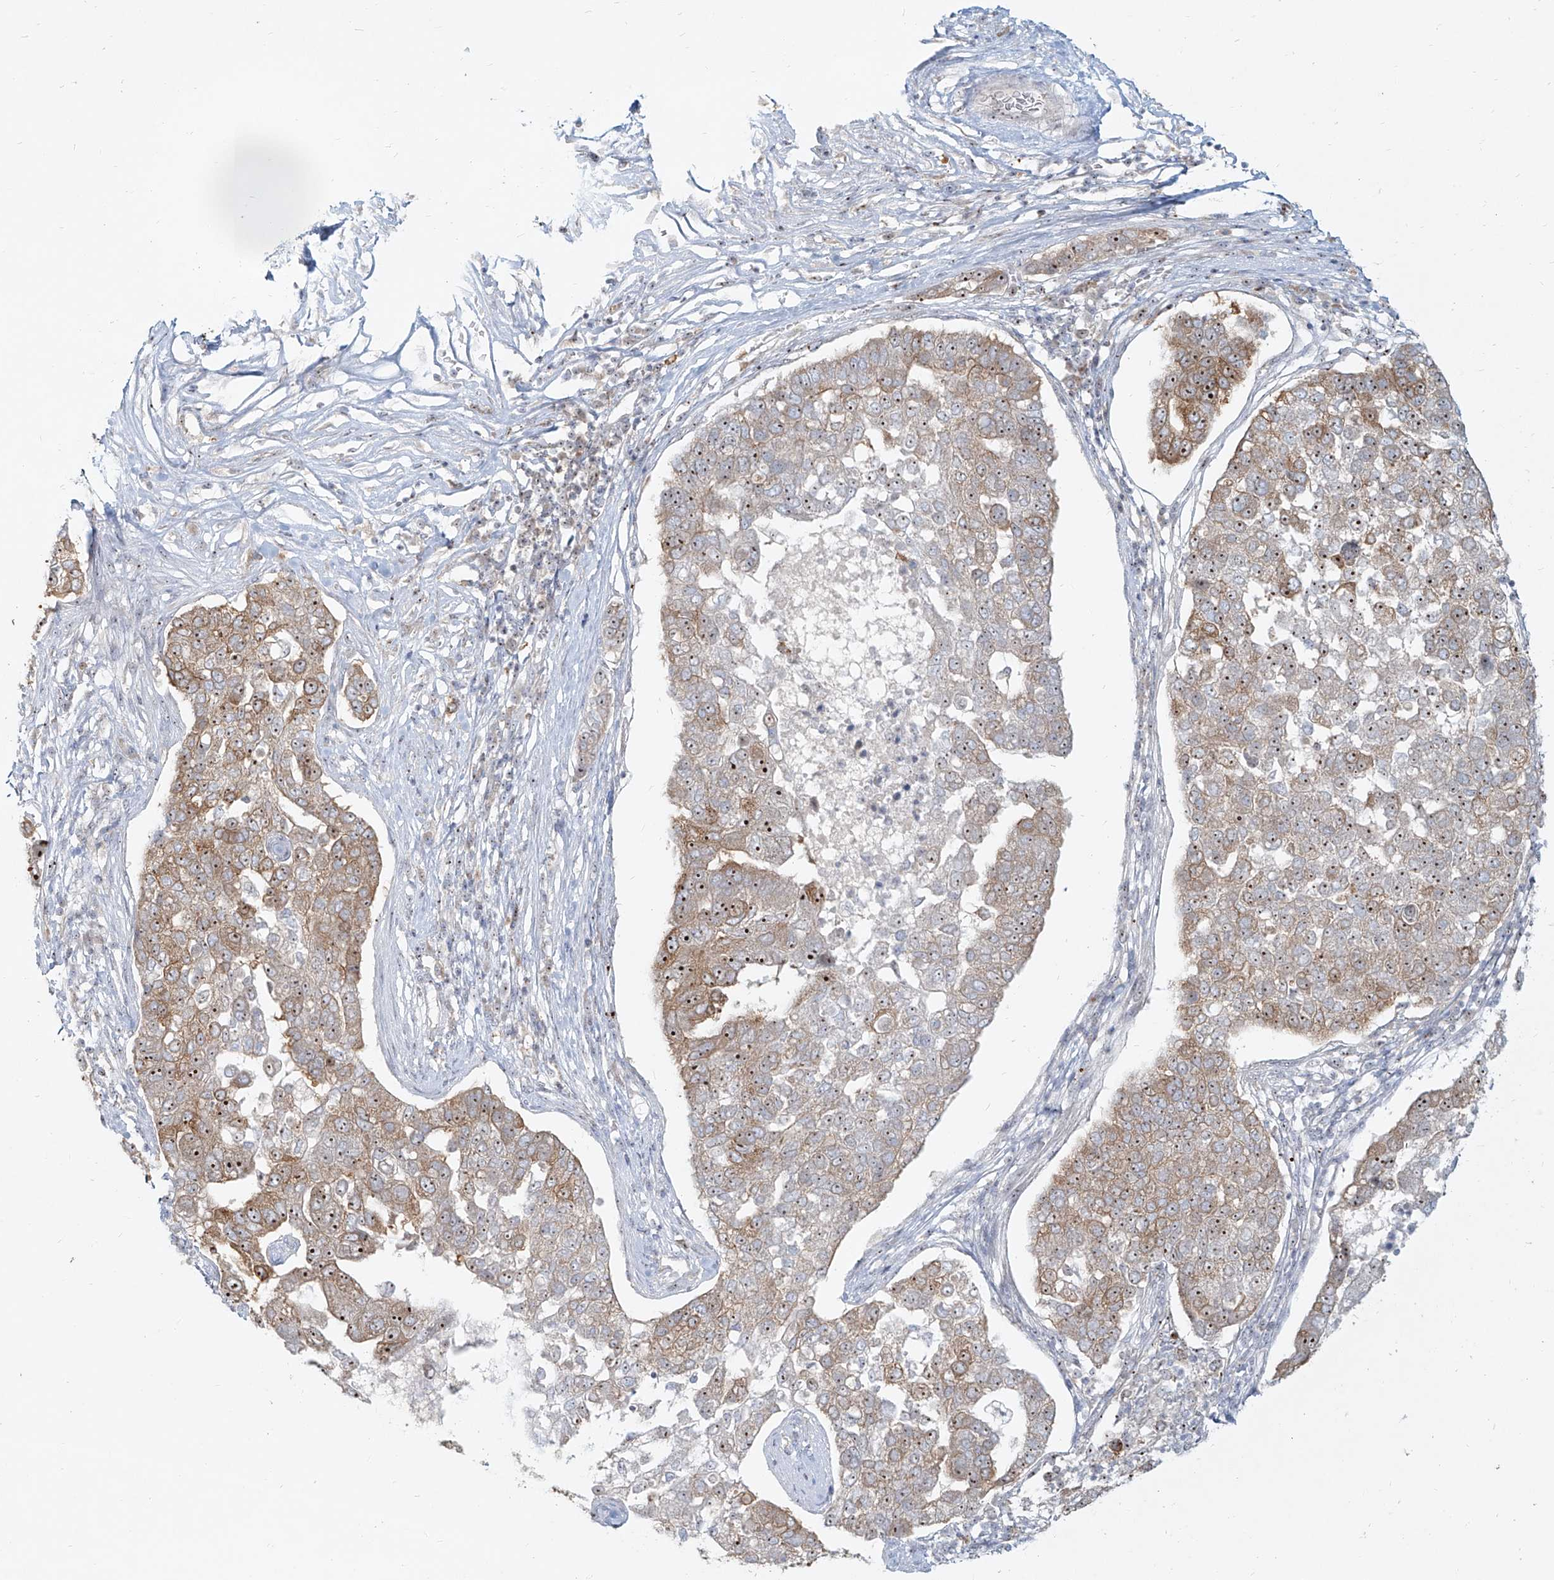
{"staining": {"intensity": "moderate", "quantity": ">75%", "location": "cytoplasmic/membranous,nuclear"}, "tissue": "pancreatic cancer", "cell_type": "Tumor cells", "image_type": "cancer", "snomed": [{"axis": "morphology", "description": "Adenocarcinoma, NOS"}, {"axis": "topography", "description": "Pancreas"}], "caption": "A brown stain labels moderate cytoplasmic/membranous and nuclear staining of a protein in pancreatic cancer tumor cells. The protein of interest is shown in brown color, while the nuclei are stained blue.", "gene": "BYSL", "patient": {"sex": "female", "age": 61}}